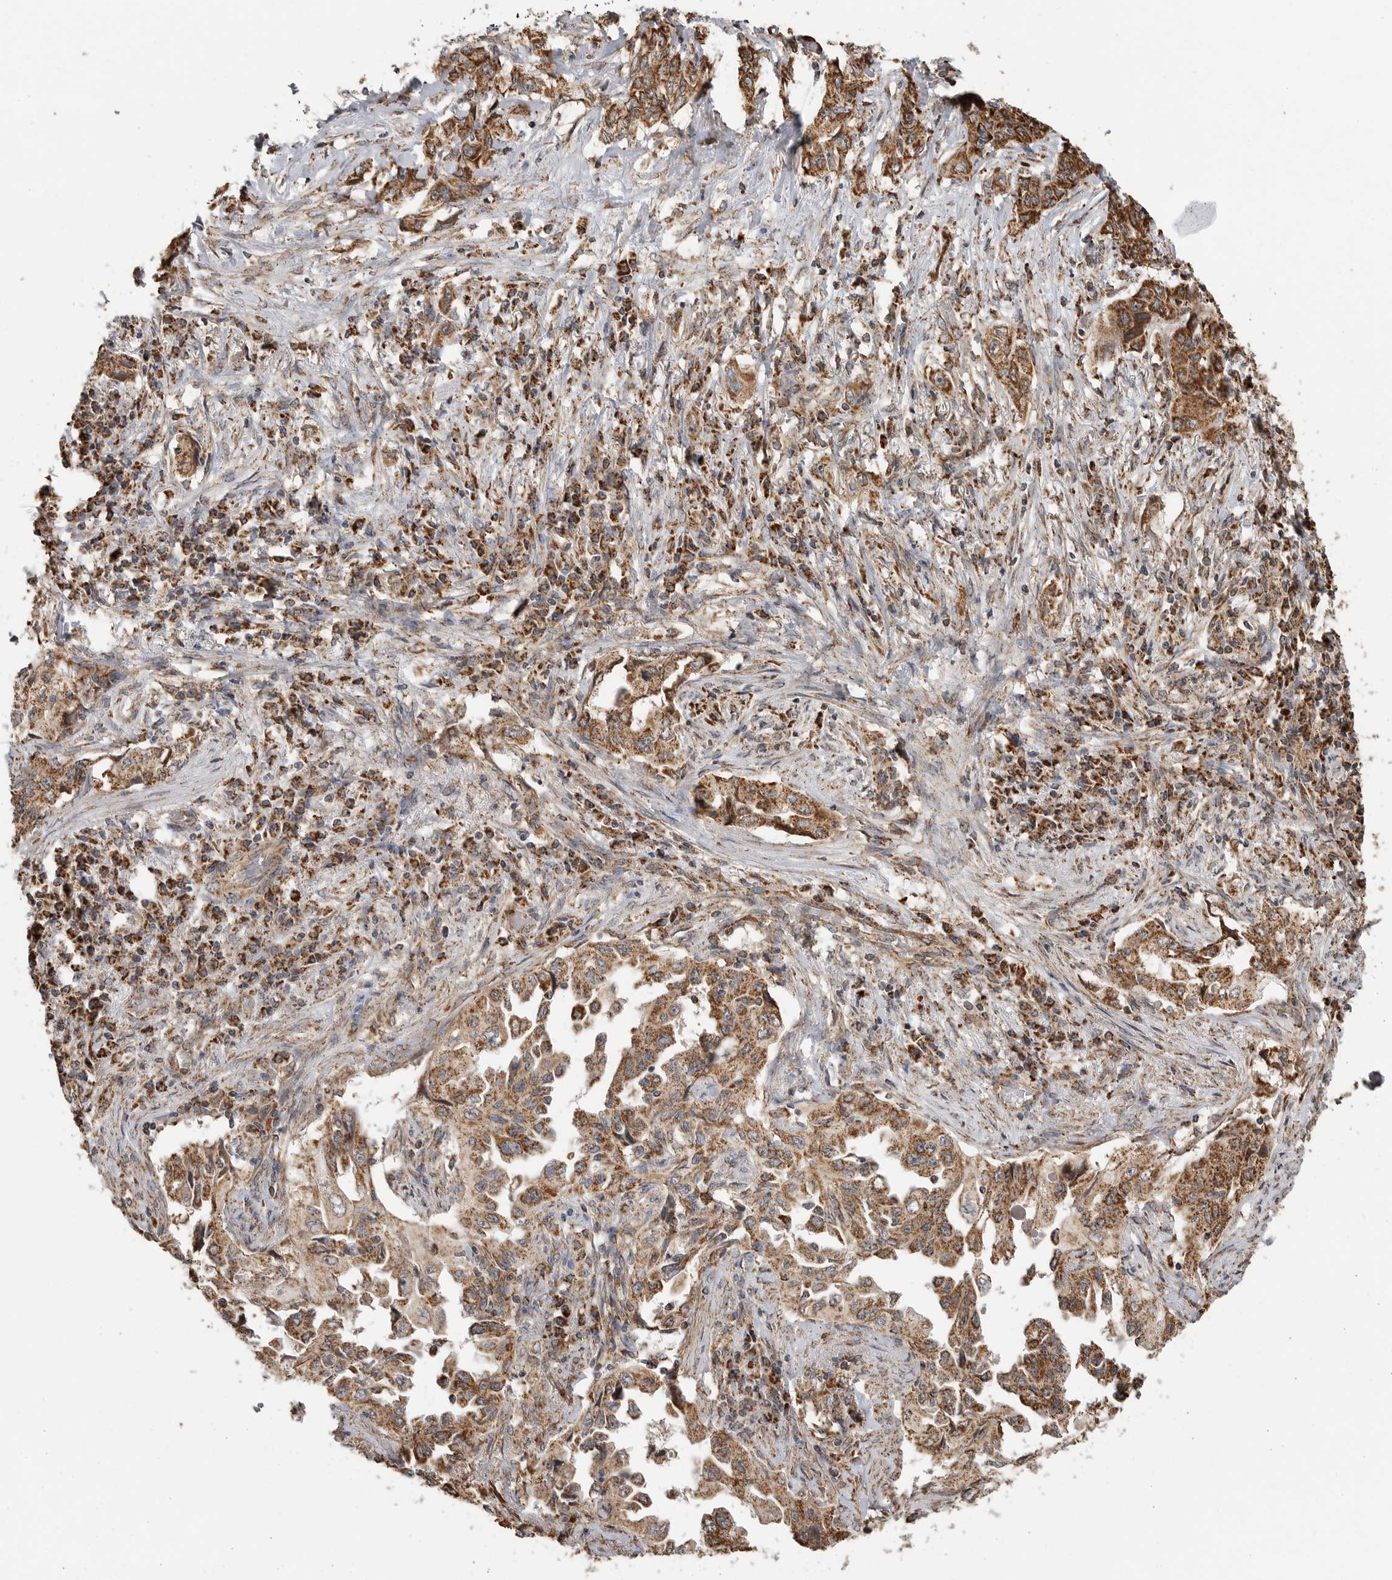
{"staining": {"intensity": "moderate", "quantity": ">75%", "location": "cytoplasmic/membranous"}, "tissue": "lung cancer", "cell_type": "Tumor cells", "image_type": "cancer", "snomed": [{"axis": "morphology", "description": "Adenocarcinoma, NOS"}, {"axis": "topography", "description": "Lung"}], "caption": "Immunohistochemical staining of human lung cancer displays medium levels of moderate cytoplasmic/membranous expression in approximately >75% of tumor cells. The staining was performed using DAB to visualize the protein expression in brown, while the nuclei were stained in blue with hematoxylin (Magnification: 20x).", "gene": "GCNT2", "patient": {"sex": "female", "age": 51}}